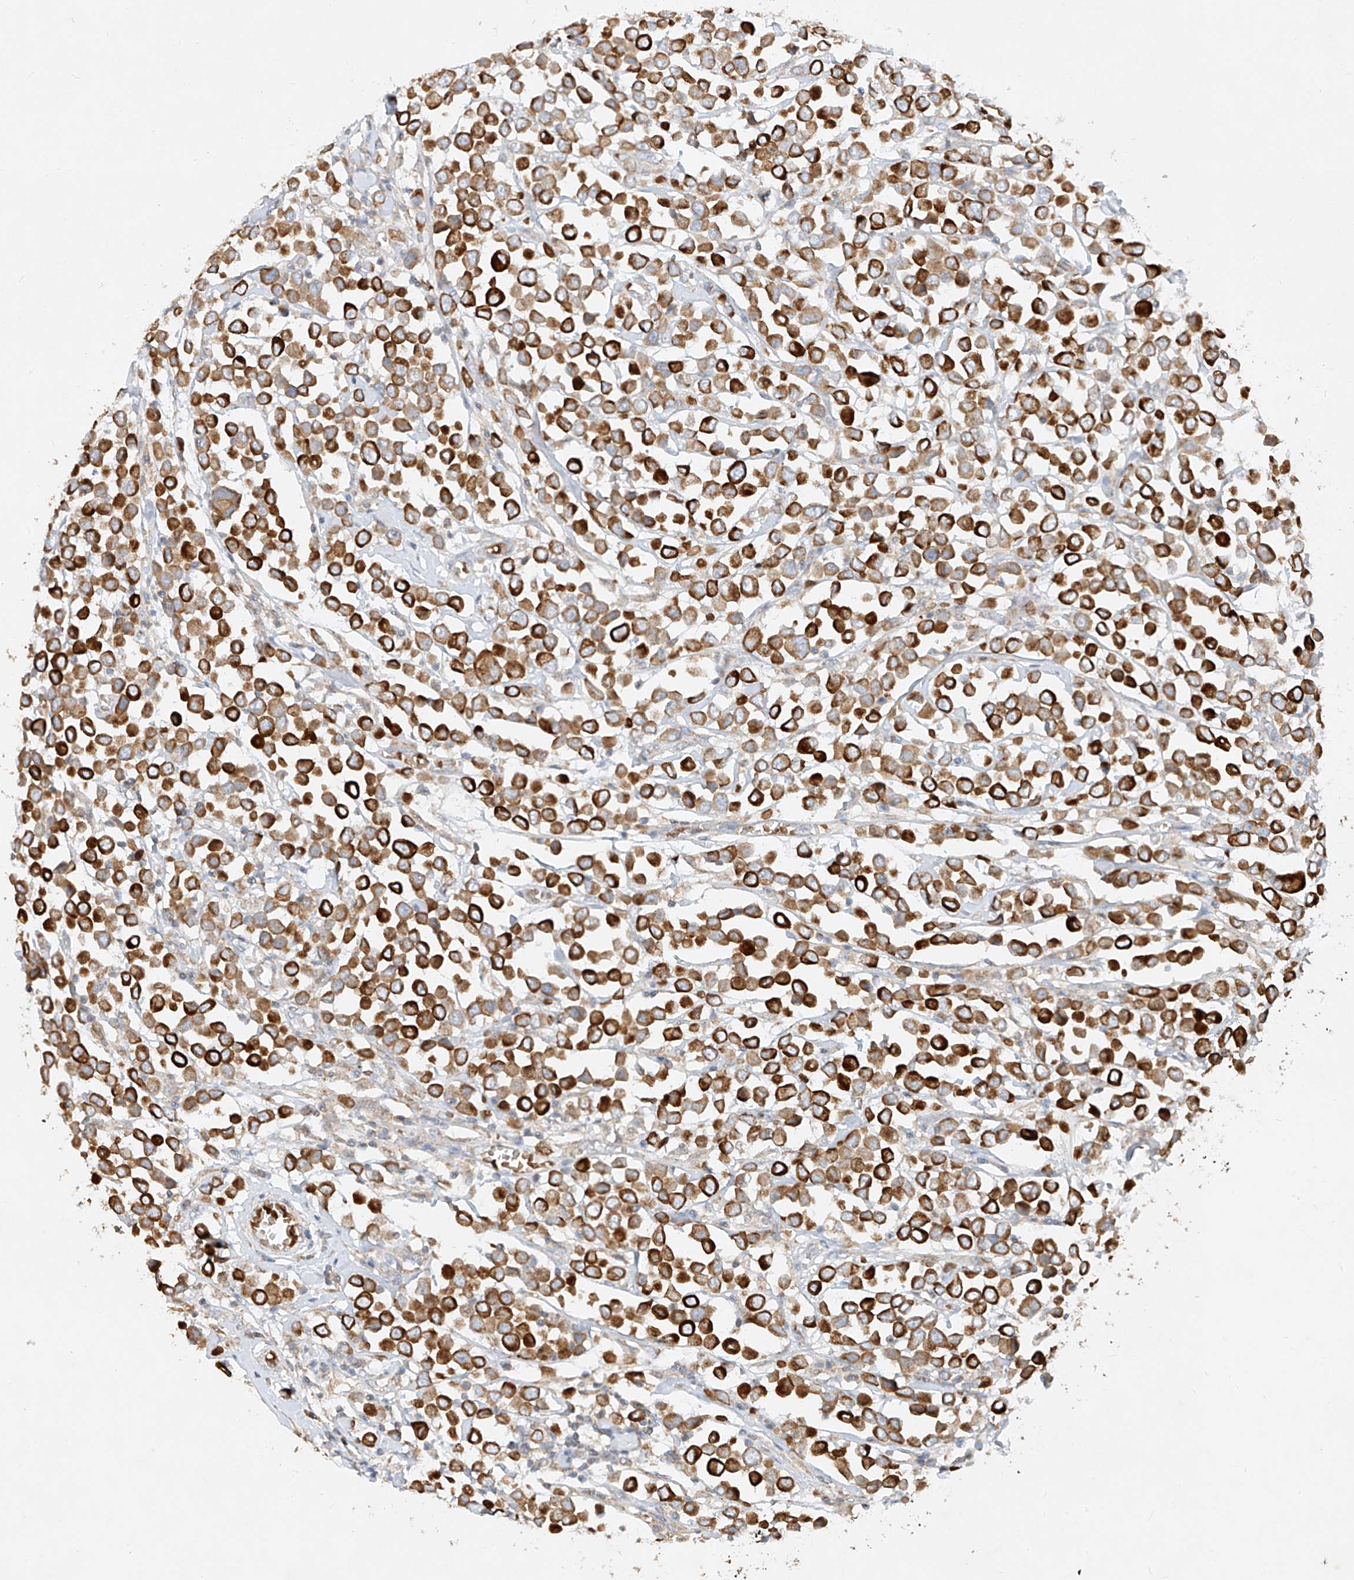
{"staining": {"intensity": "strong", "quantity": ">75%", "location": "cytoplasmic/membranous"}, "tissue": "breast cancer", "cell_type": "Tumor cells", "image_type": "cancer", "snomed": [{"axis": "morphology", "description": "Duct carcinoma"}, {"axis": "topography", "description": "Breast"}], "caption": "Tumor cells exhibit strong cytoplasmic/membranous expression in approximately >75% of cells in breast cancer (invasive ductal carcinoma).", "gene": "KPNA7", "patient": {"sex": "female", "age": 61}}